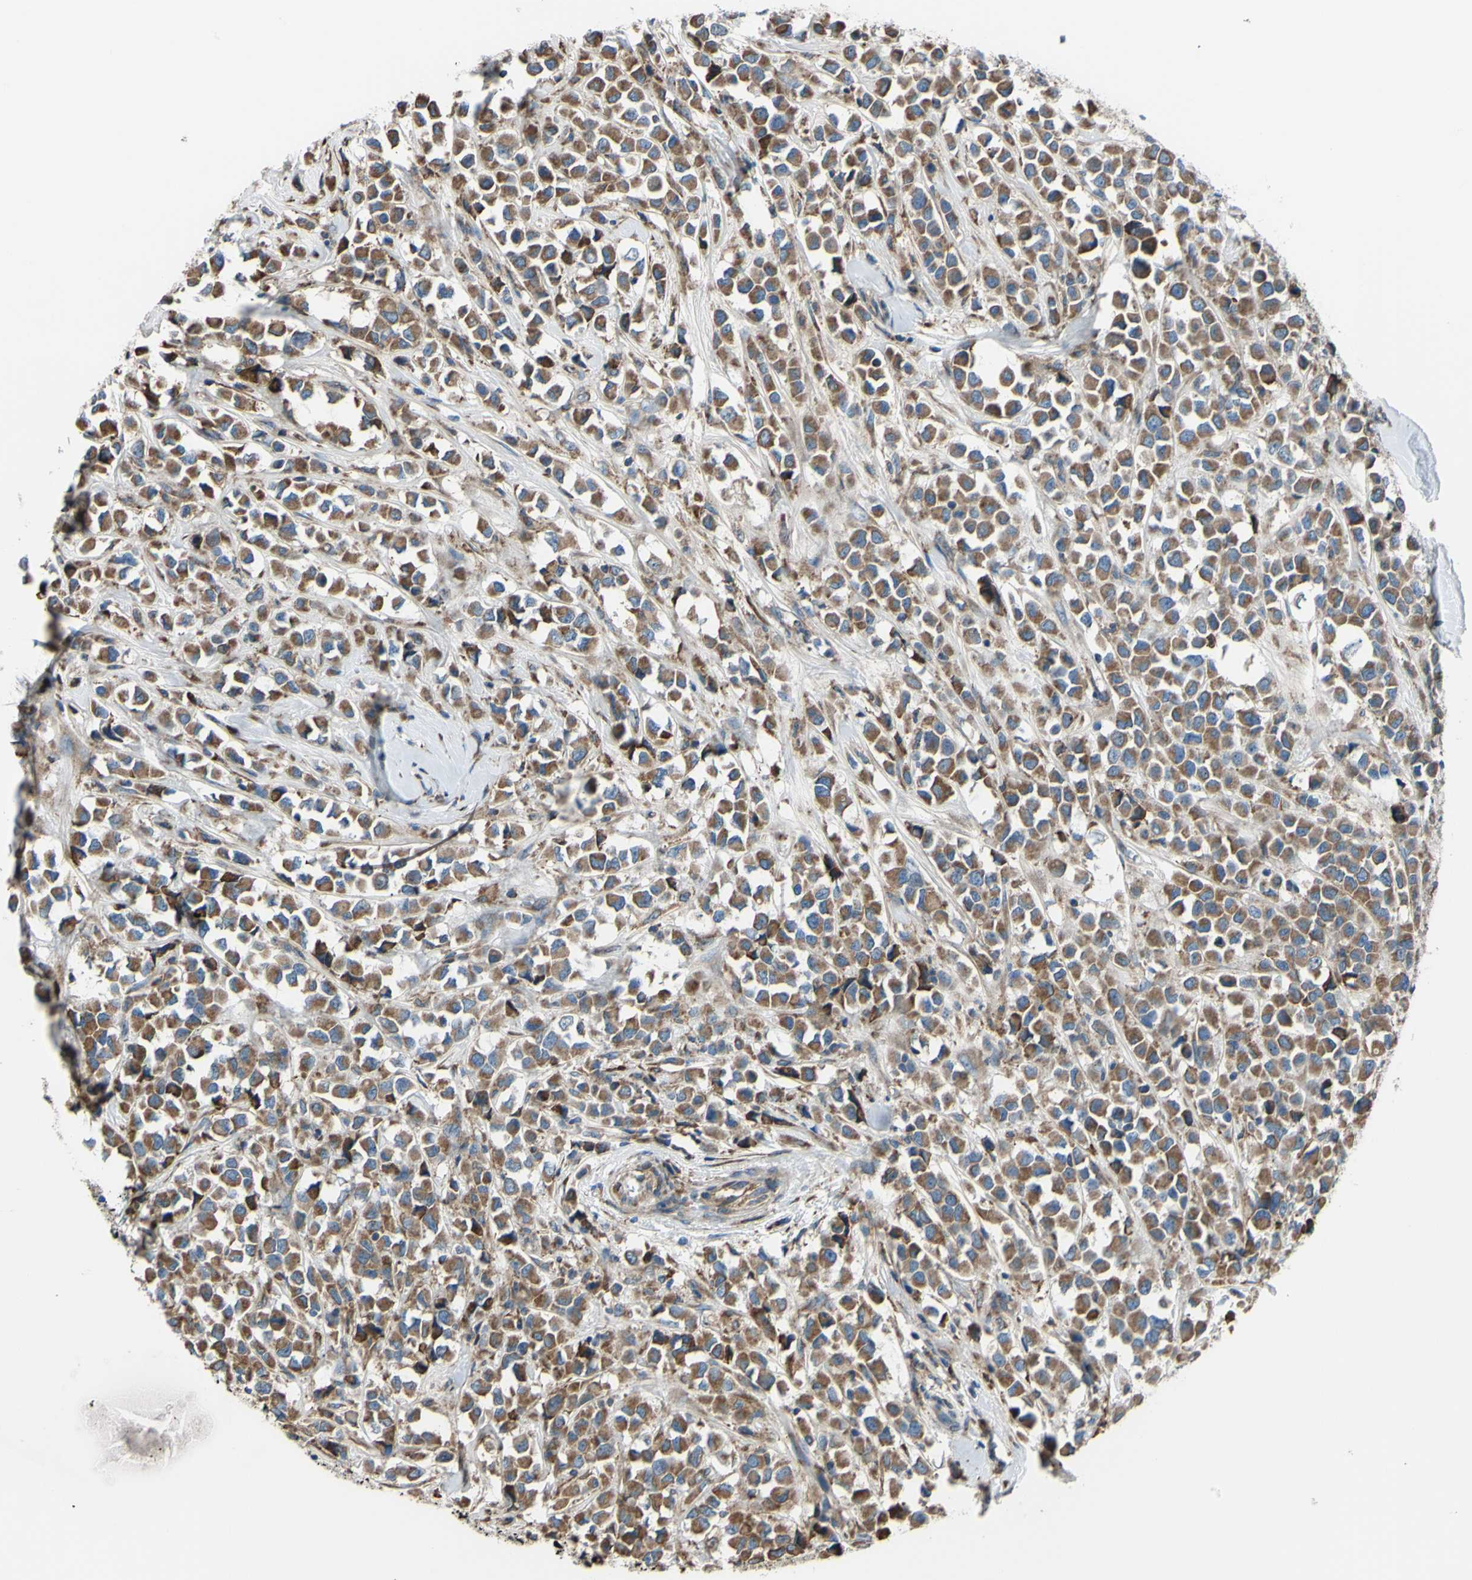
{"staining": {"intensity": "strong", "quantity": ">75%", "location": "cytoplasmic/membranous"}, "tissue": "breast cancer", "cell_type": "Tumor cells", "image_type": "cancer", "snomed": [{"axis": "morphology", "description": "Duct carcinoma"}, {"axis": "topography", "description": "Breast"}], "caption": "There is high levels of strong cytoplasmic/membranous positivity in tumor cells of breast cancer, as demonstrated by immunohistochemical staining (brown color).", "gene": "BMF", "patient": {"sex": "female", "age": 61}}